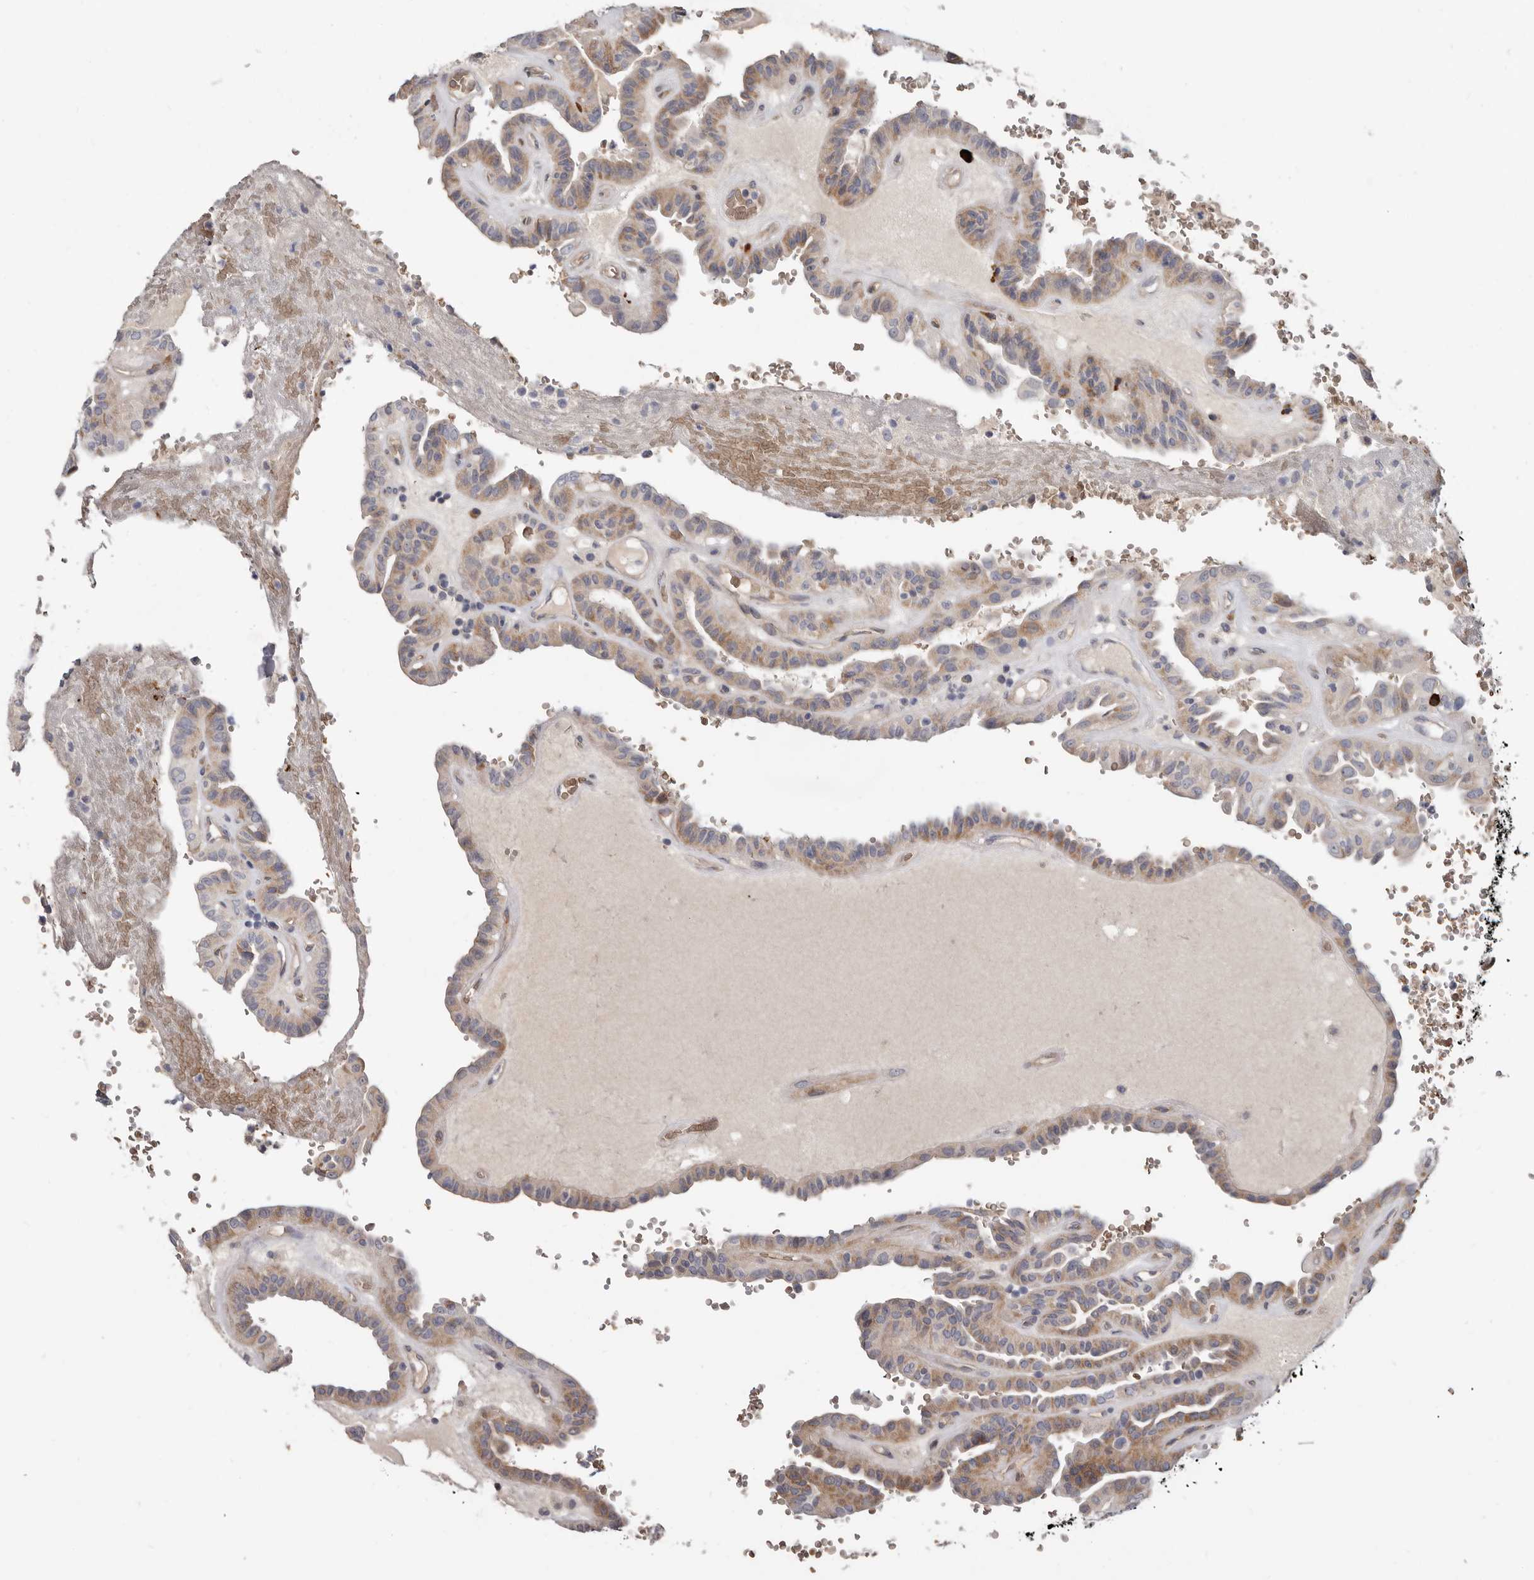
{"staining": {"intensity": "moderate", "quantity": ">75%", "location": "cytoplasmic/membranous"}, "tissue": "thyroid cancer", "cell_type": "Tumor cells", "image_type": "cancer", "snomed": [{"axis": "morphology", "description": "Papillary adenocarcinoma, NOS"}, {"axis": "topography", "description": "Thyroid gland"}], "caption": "About >75% of tumor cells in human thyroid cancer reveal moderate cytoplasmic/membranous protein expression as visualized by brown immunohistochemical staining.", "gene": "SPTA1", "patient": {"sex": "male", "age": 77}}